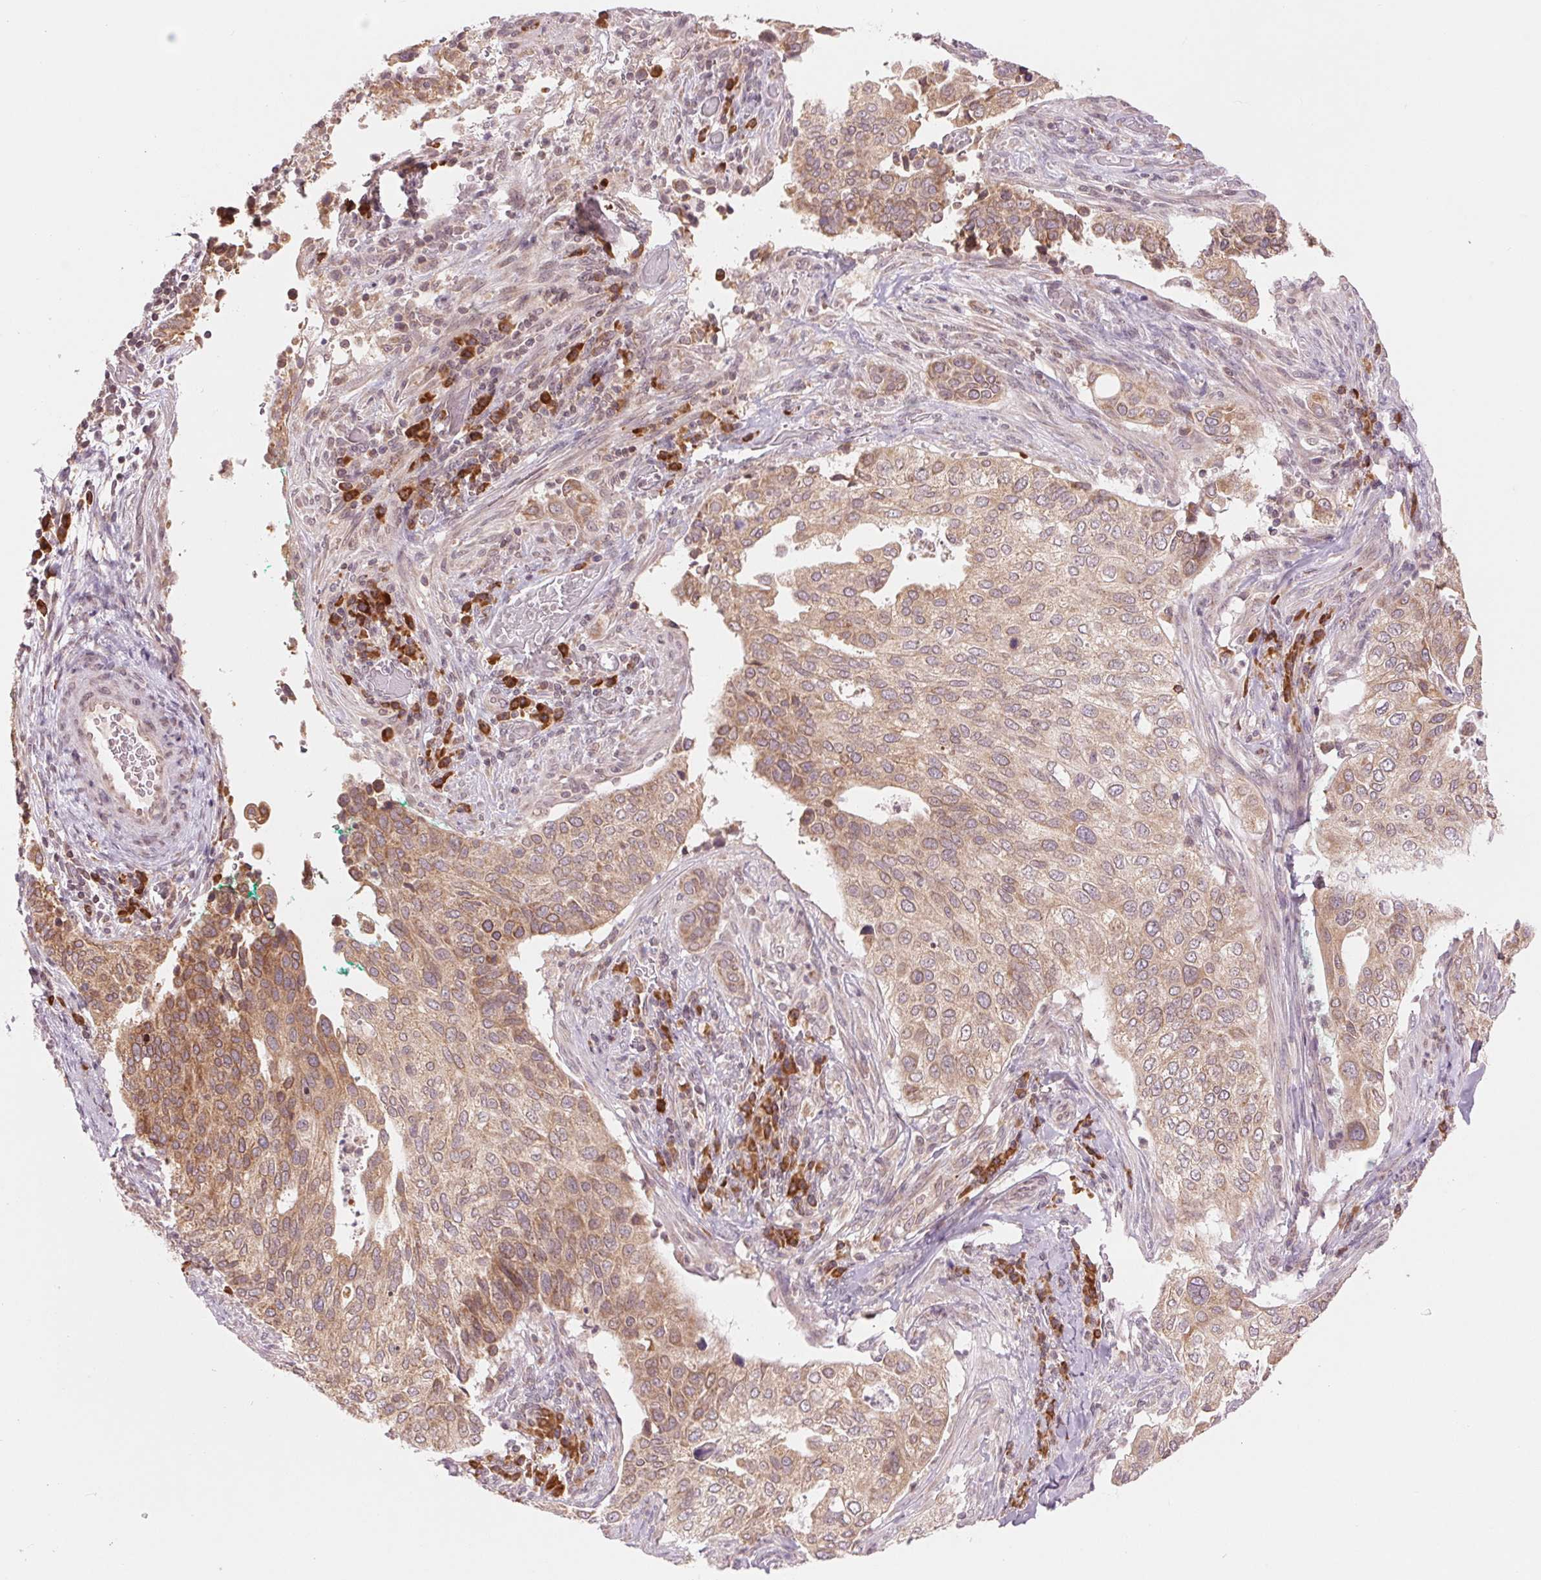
{"staining": {"intensity": "weak", "quantity": ">75%", "location": "cytoplasmic/membranous"}, "tissue": "cervical cancer", "cell_type": "Tumor cells", "image_type": "cancer", "snomed": [{"axis": "morphology", "description": "Squamous cell carcinoma, NOS"}, {"axis": "topography", "description": "Cervix"}], "caption": "A micrograph of human cervical cancer stained for a protein displays weak cytoplasmic/membranous brown staining in tumor cells.", "gene": "TECR", "patient": {"sex": "female", "age": 38}}